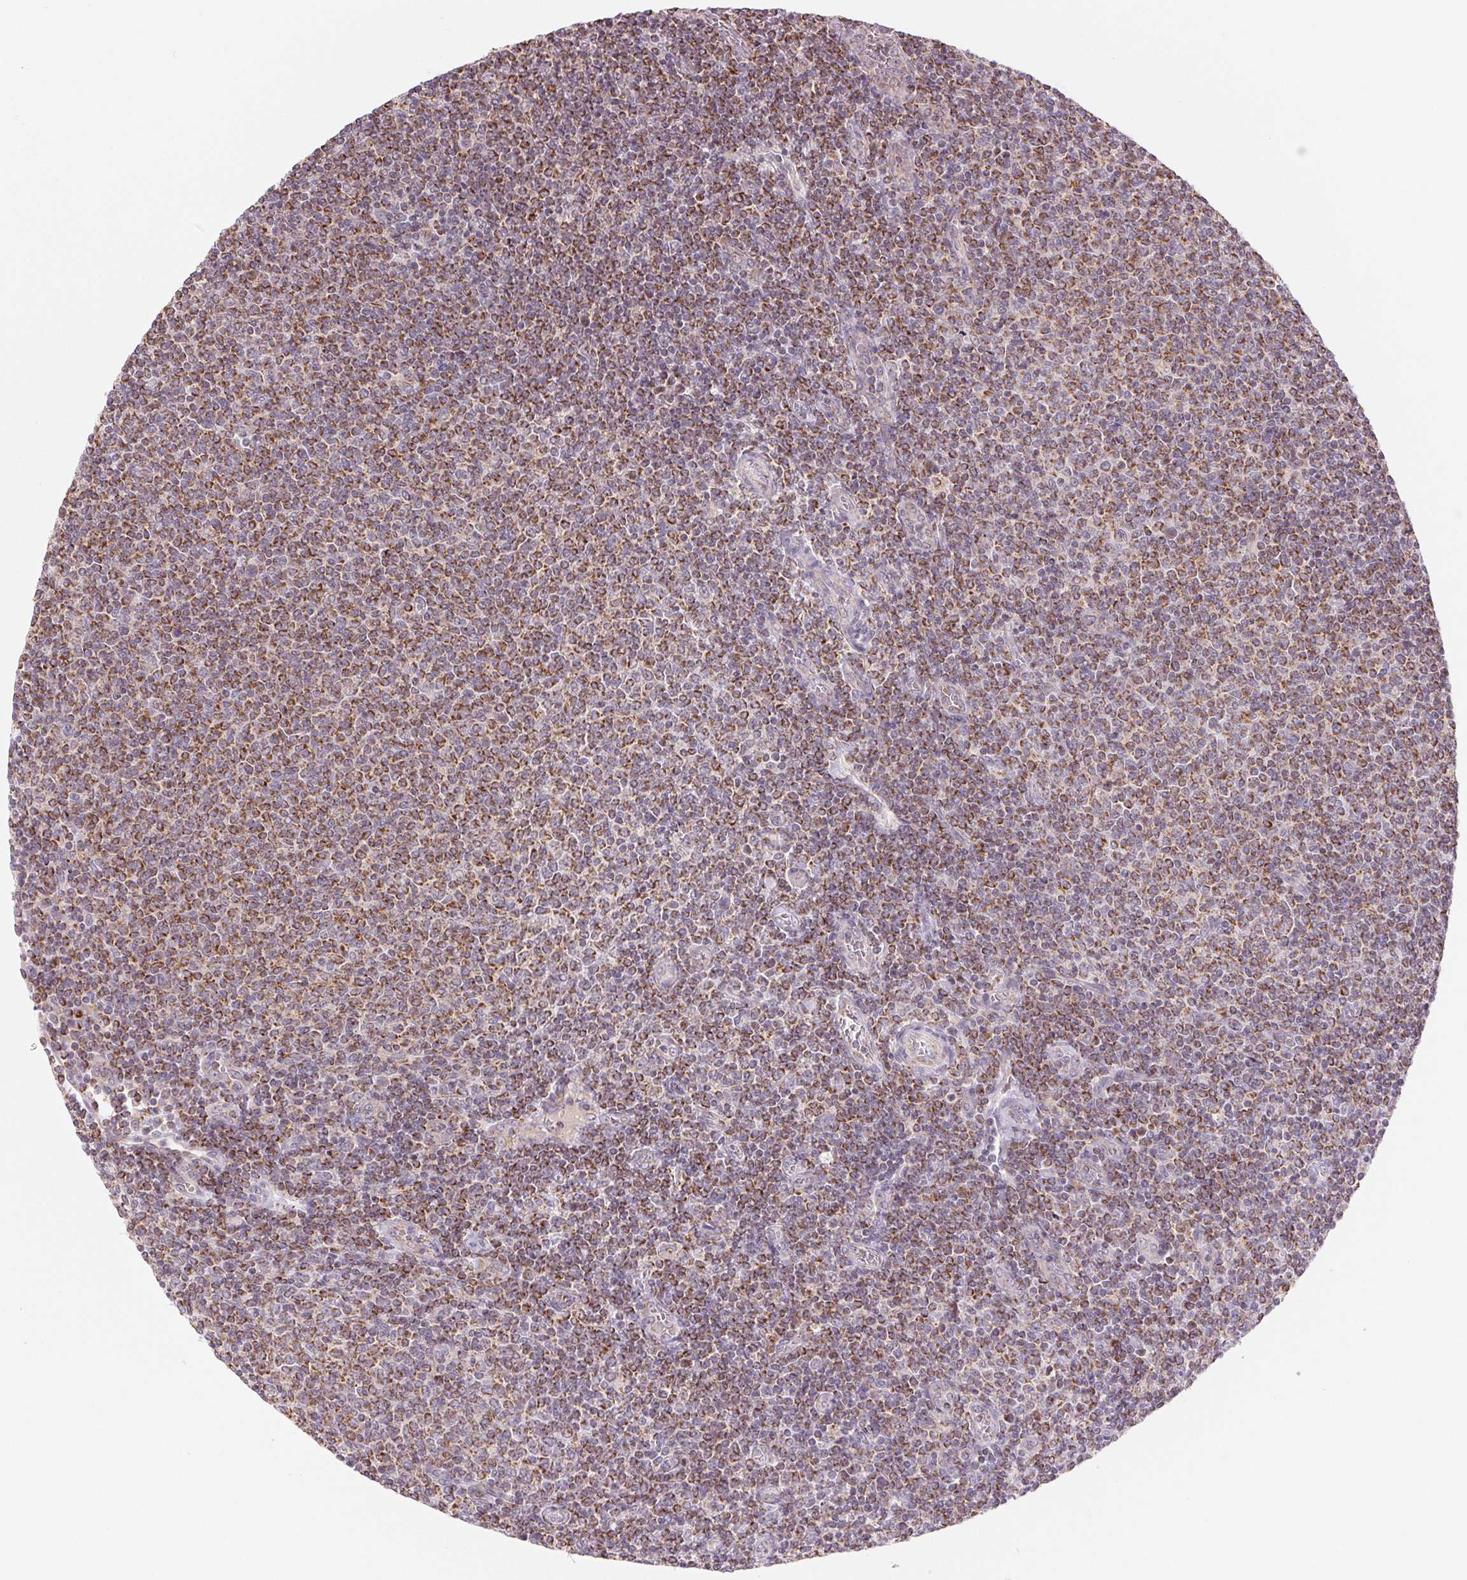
{"staining": {"intensity": "moderate", "quantity": "25%-75%", "location": "cytoplasmic/membranous"}, "tissue": "lymphoma", "cell_type": "Tumor cells", "image_type": "cancer", "snomed": [{"axis": "morphology", "description": "Malignant lymphoma, non-Hodgkin's type, Low grade"}, {"axis": "topography", "description": "Lymph node"}], "caption": "Lymphoma stained with immunohistochemistry reveals moderate cytoplasmic/membranous expression in about 25%-75% of tumor cells.", "gene": "HINT2", "patient": {"sex": "male", "age": 52}}